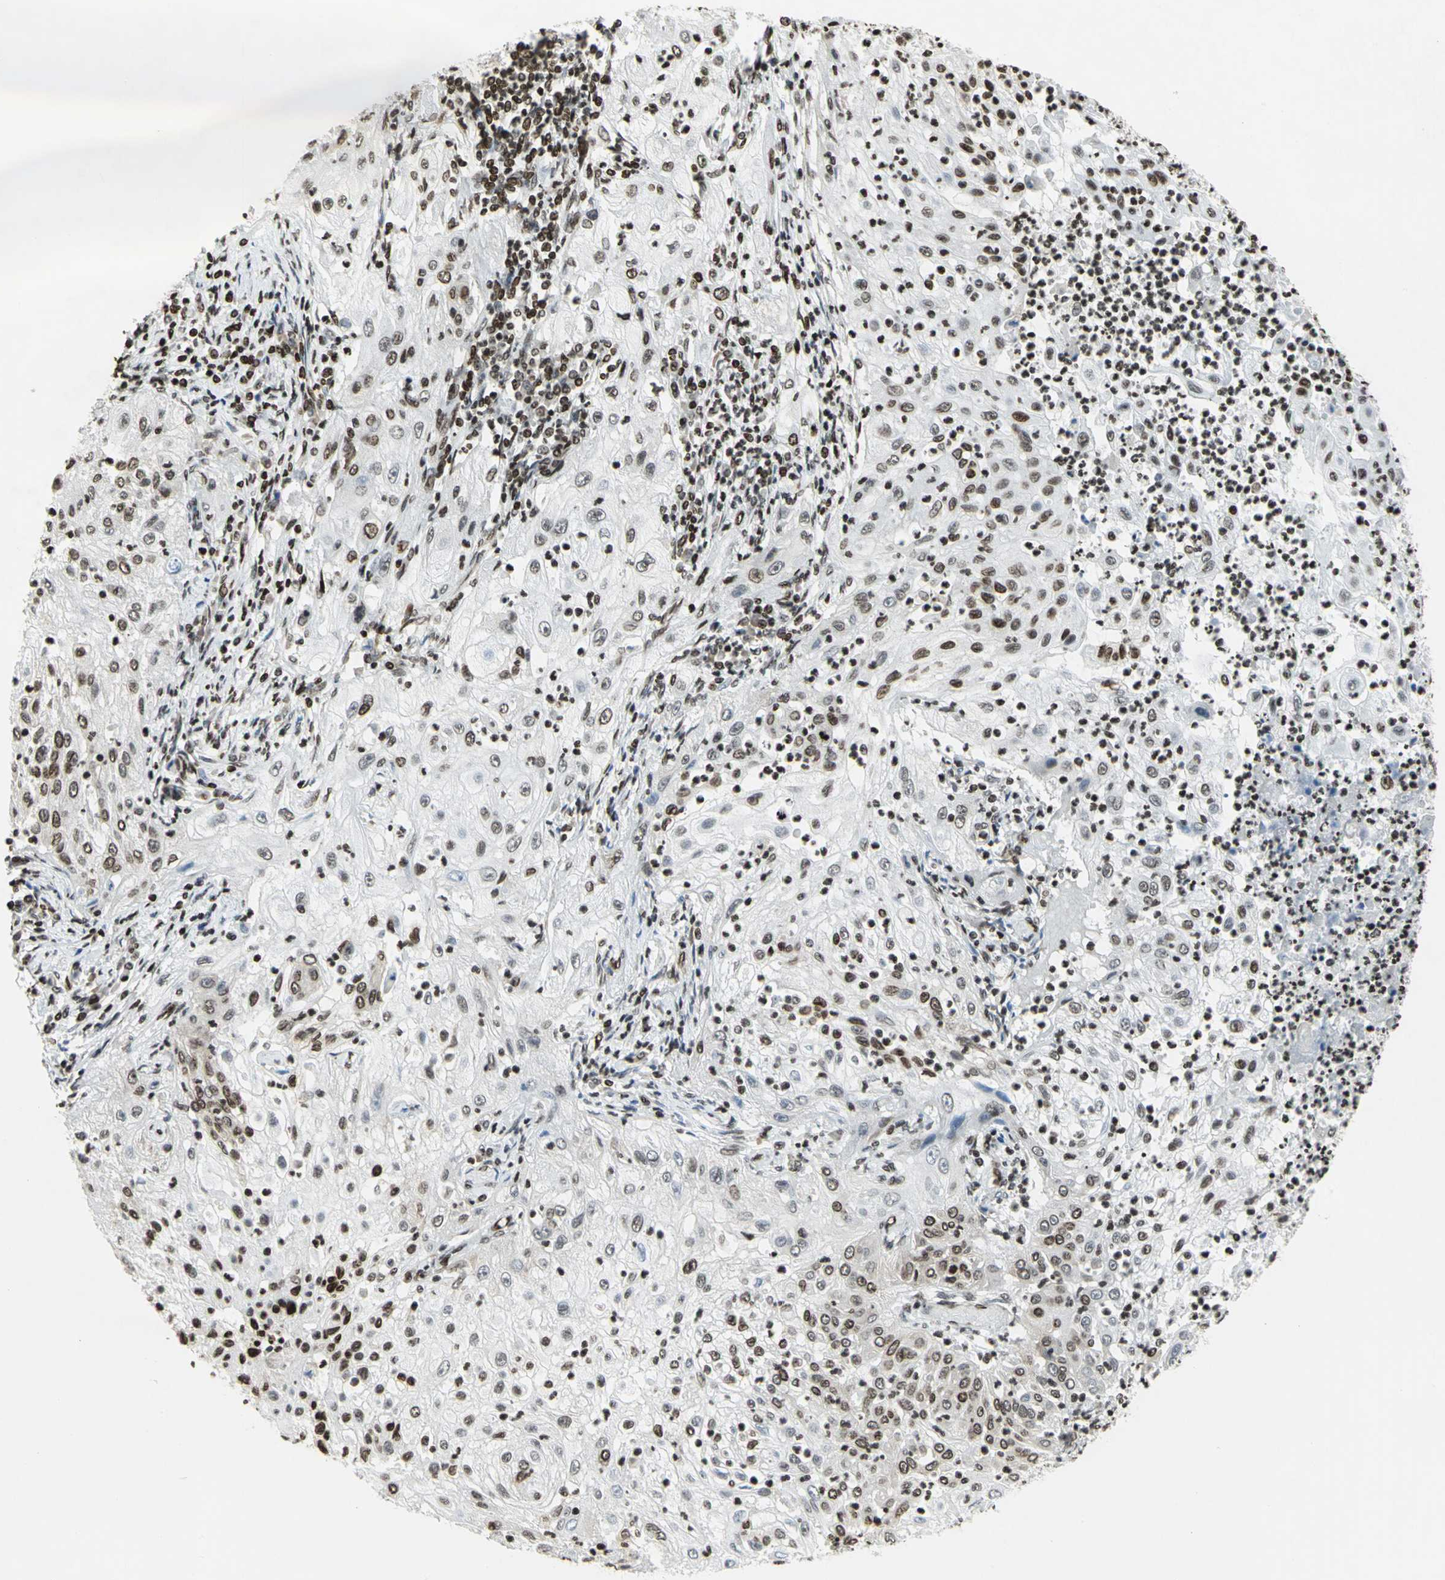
{"staining": {"intensity": "strong", "quantity": ">75%", "location": "nuclear"}, "tissue": "lung cancer", "cell_type": "Tumor cells", "image_type": "cancer", "snomed": [{"axis": "morphology", "description": "Inflammation, NOS"}, {"axis": "morphology", "description": "Squamous cell carcinoma, NOS"}, {"axis": "topography", "description": "Lymph node"}, {"axis": "topography", "description": "Soft tissue"}, {"axis": "topography", "description": "Lung"}], "caption": "Immunohistochemical staining of lung cancer (squamous cell carcinoma) reveals high levels of strong nuclear staining in approximately >75% of tumor cells.", "gene": "HMGB1", "patient": {"sex": "male", "age": 66}}